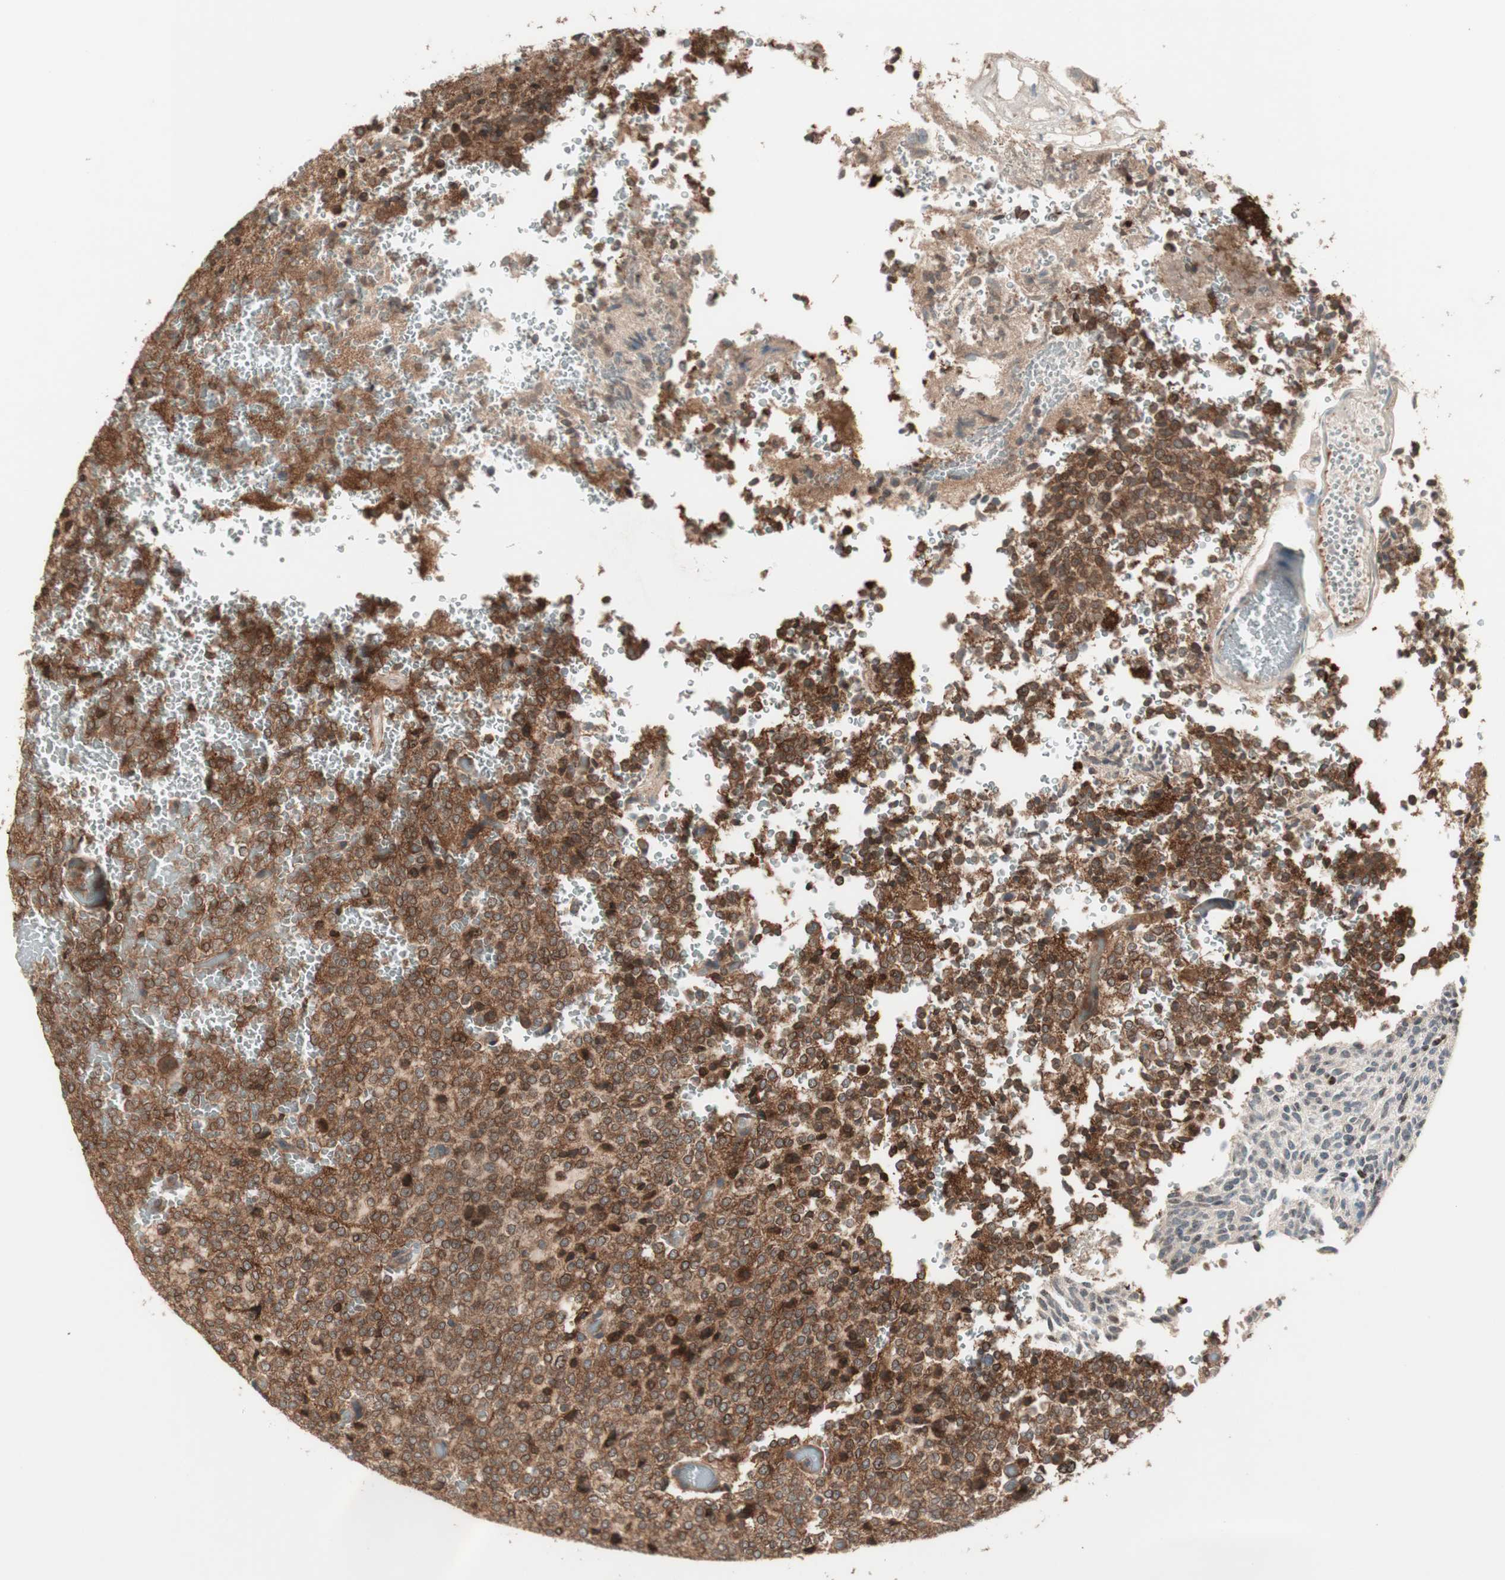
{"staining": {"intensity": "strong", "quantity": ">75%", "location": "cytoplasmic/membranous,nuclear"}, "tissue": "glioma", "cell_type": "Tumor cells", "image_type": "cancer", "snomed": [{"axis": "morphology", "description": "Glioma, malignant, High grade"}, {"axis": "topography", "description": "pancreas cauda"}], "caption": "A micrograph of malignant glioma (high-grade) stained for a protein reveals strong cytoplasmic/membranous and nuclear brown staining in tumor cells.", "gene": "ATP6AP2", "patient": {"sex": "male", "age": 60}}